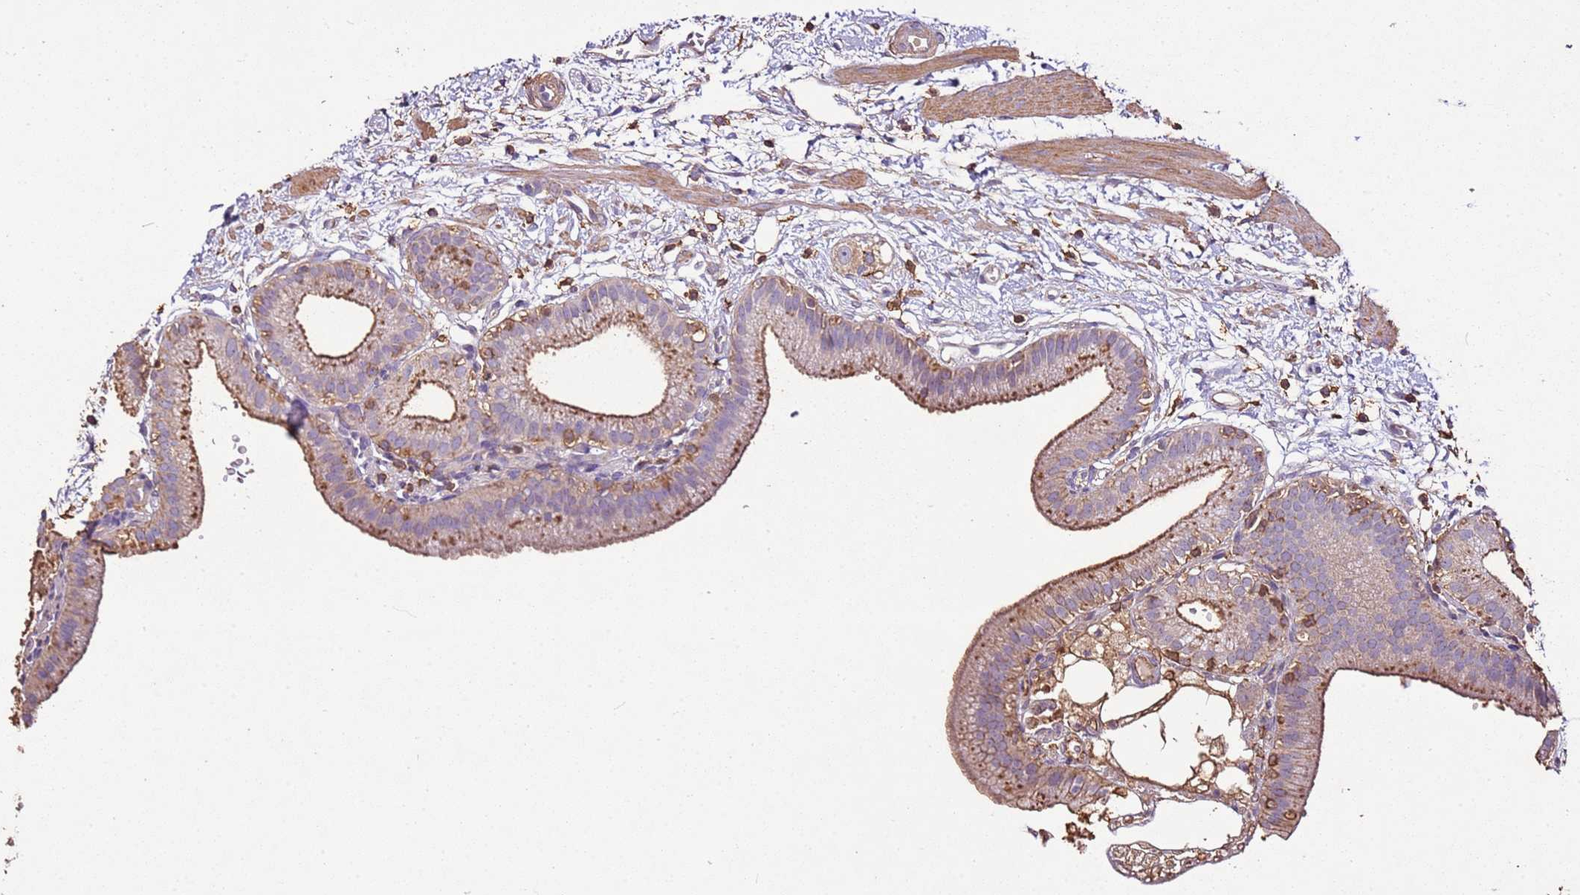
{"staining": {"intensity": "moderate", "quantity": "25%-75%", "location": "cytoplasmic/membranous"}, "tissue": "gallbladder", "cell_type": "Glandular cells", "image_type": "normal", "snomed": [{"axis": "morphology", "description": "Normal tissue, NOS"}, {"axis": "topography", "description": "Gallbladder"}], "caption": "An immunohistochemistry (IHC) photomicrograph of benign tissue is shown. Protein staining in brown highlights moderate cytoplasmic/membranous positivity in gallbladder within glandular cells.", "gene": "ARL10", "patient": {"sex": "male", "age": 55}}